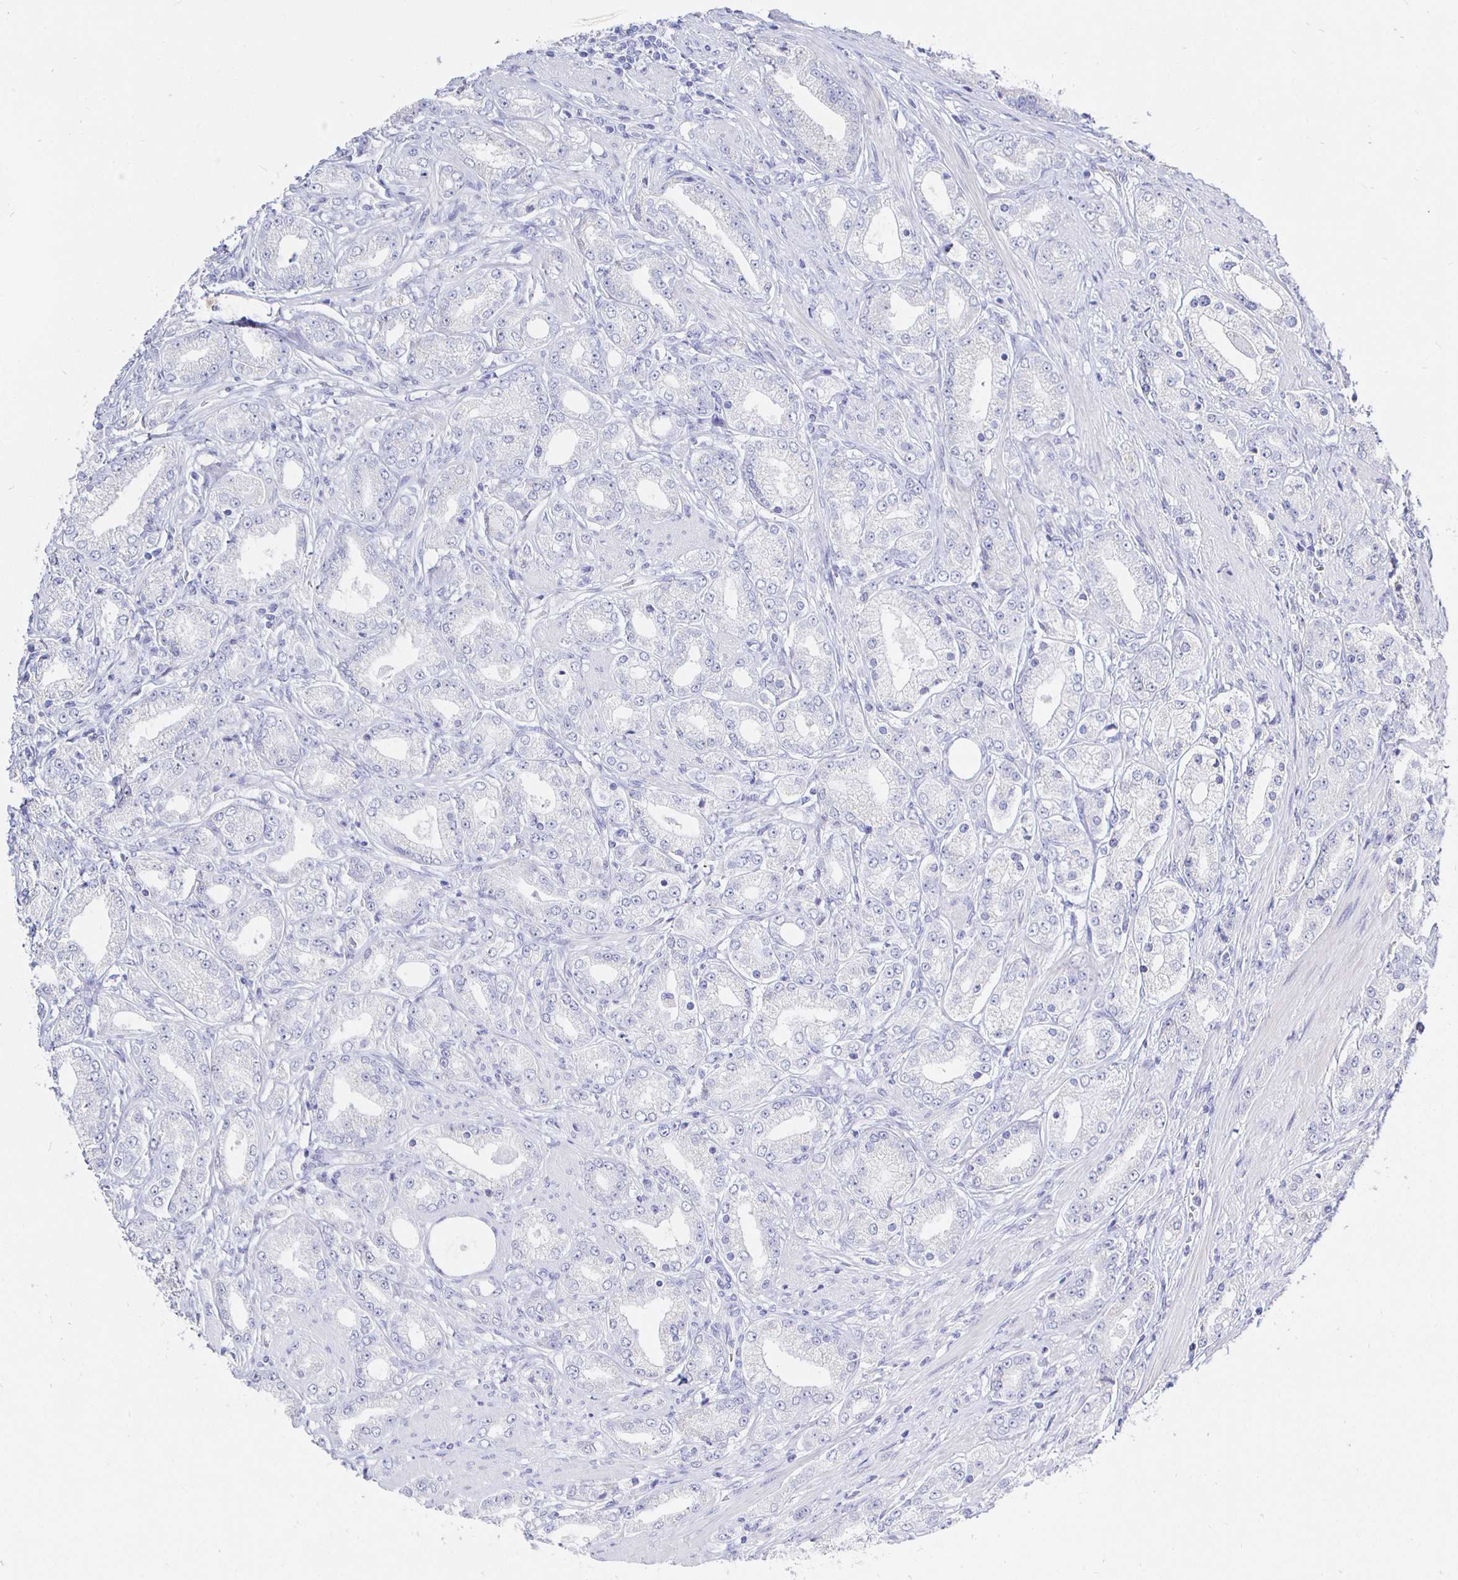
{"staining": {"intensity": "negative", "quantity": "none", "location": "none"}, "tissue": "prostate cancer", "cell_type": "Tumor cells", "image_type": "cancer", "snomed": [{"axis": "morphology", "description": "Adenocarcinoma, High grade"}, {"axis": "topography", "description": "Prostate"}], "caption": "DAB immunohistochemical staining of human prostate high-grade adenocarcinoma demonstrates no significant positivity in tumor cells.", "gene": "CR2", "patient": {"sex": "male", "age": 67}}